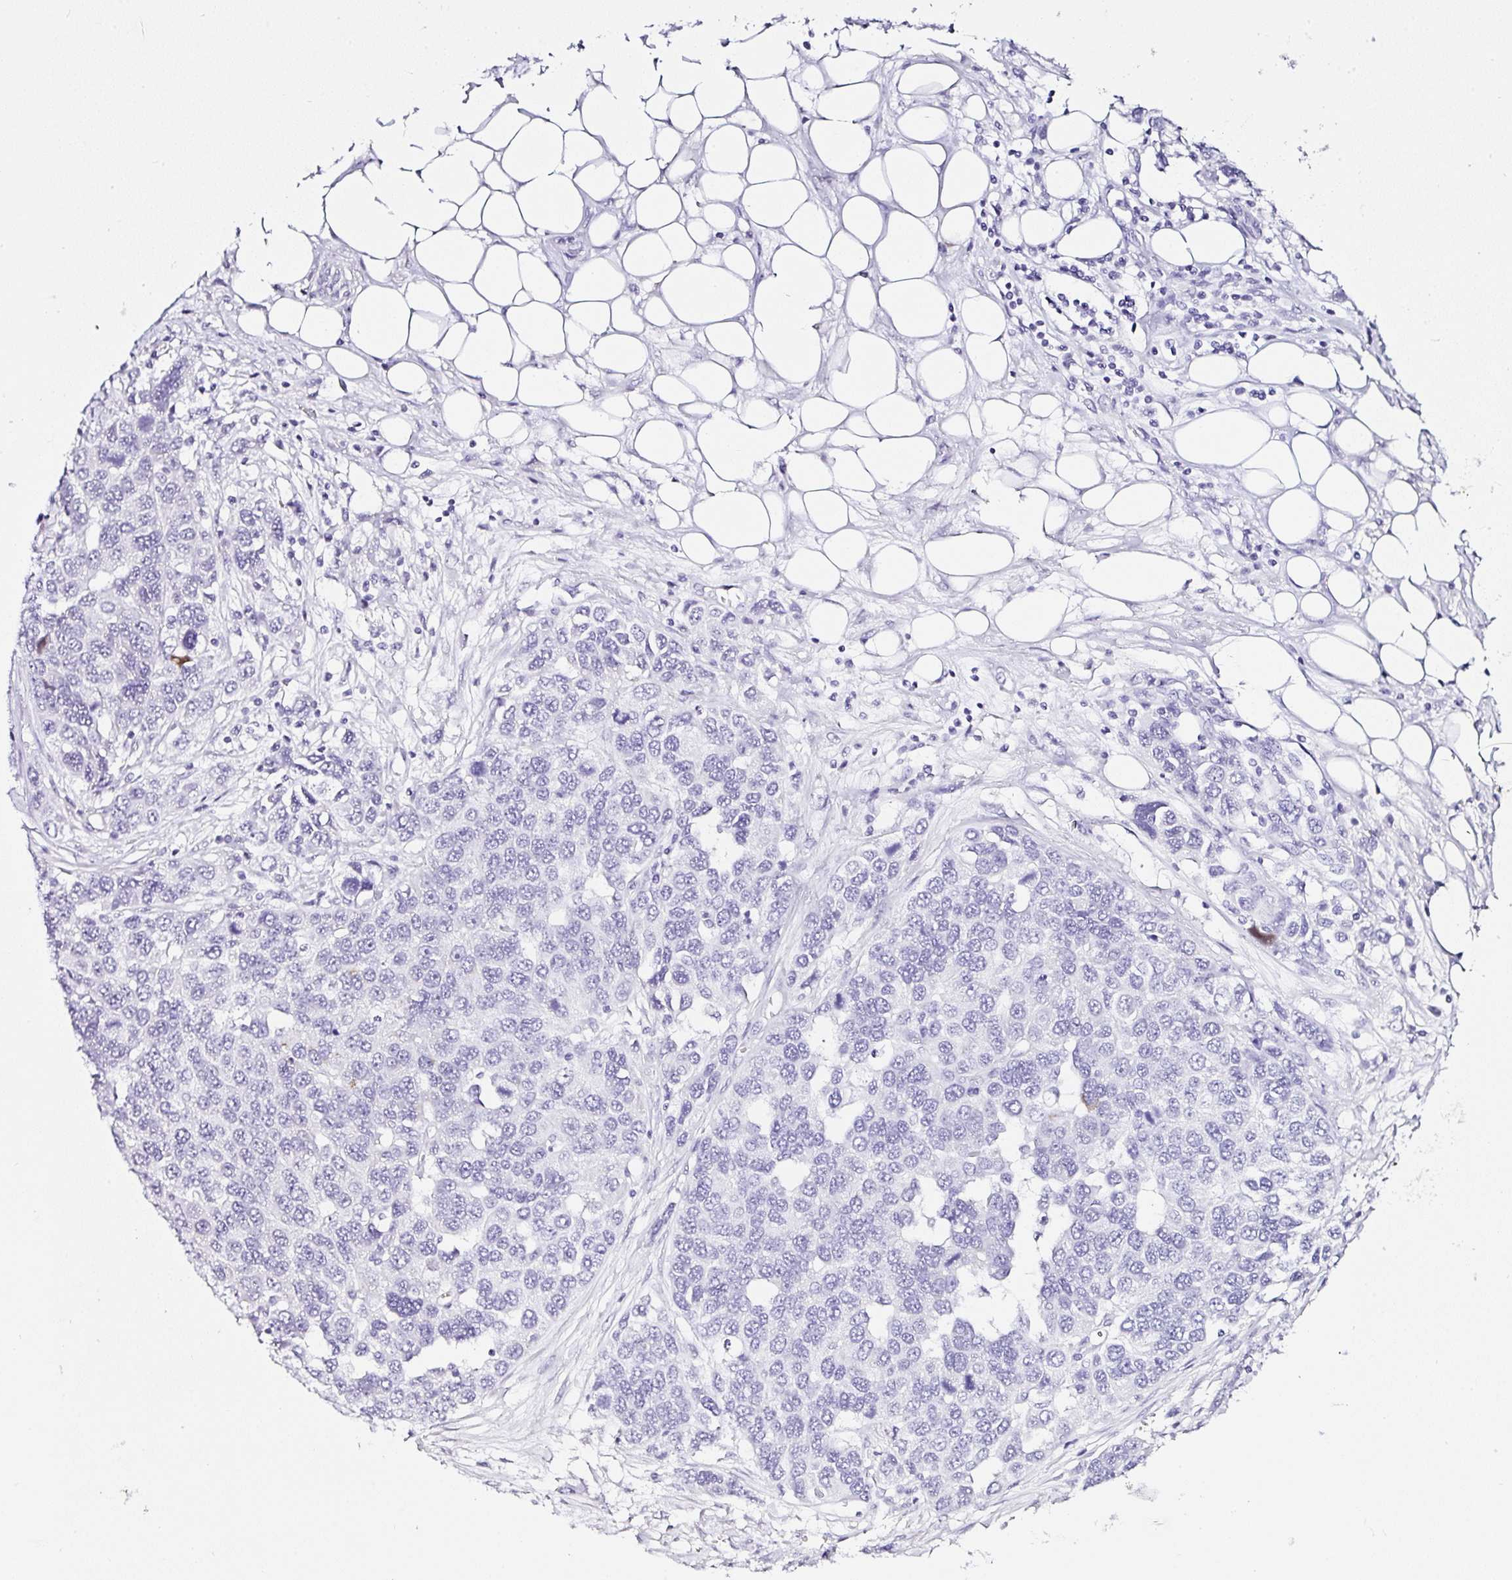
{"staining": {"intensity": "negative", "quantity": "none", "location": "none"}, "tissue": "ovarian cancer", "cell_type": "Tumor cells", "image_type": "cancer", "snomed": [{"axis": "morphology", "description": "Cystadenocarcinoma, serous, NOS"}, {"axis": "topography", "description": "Ovary"}], "caption": "Tumor cells are negative for brown protein staining in ovarian cancer (serous cystadenocarcinoma).", "gene": "SERPINB3", "patient": {"sex": "female", "age": 76}}